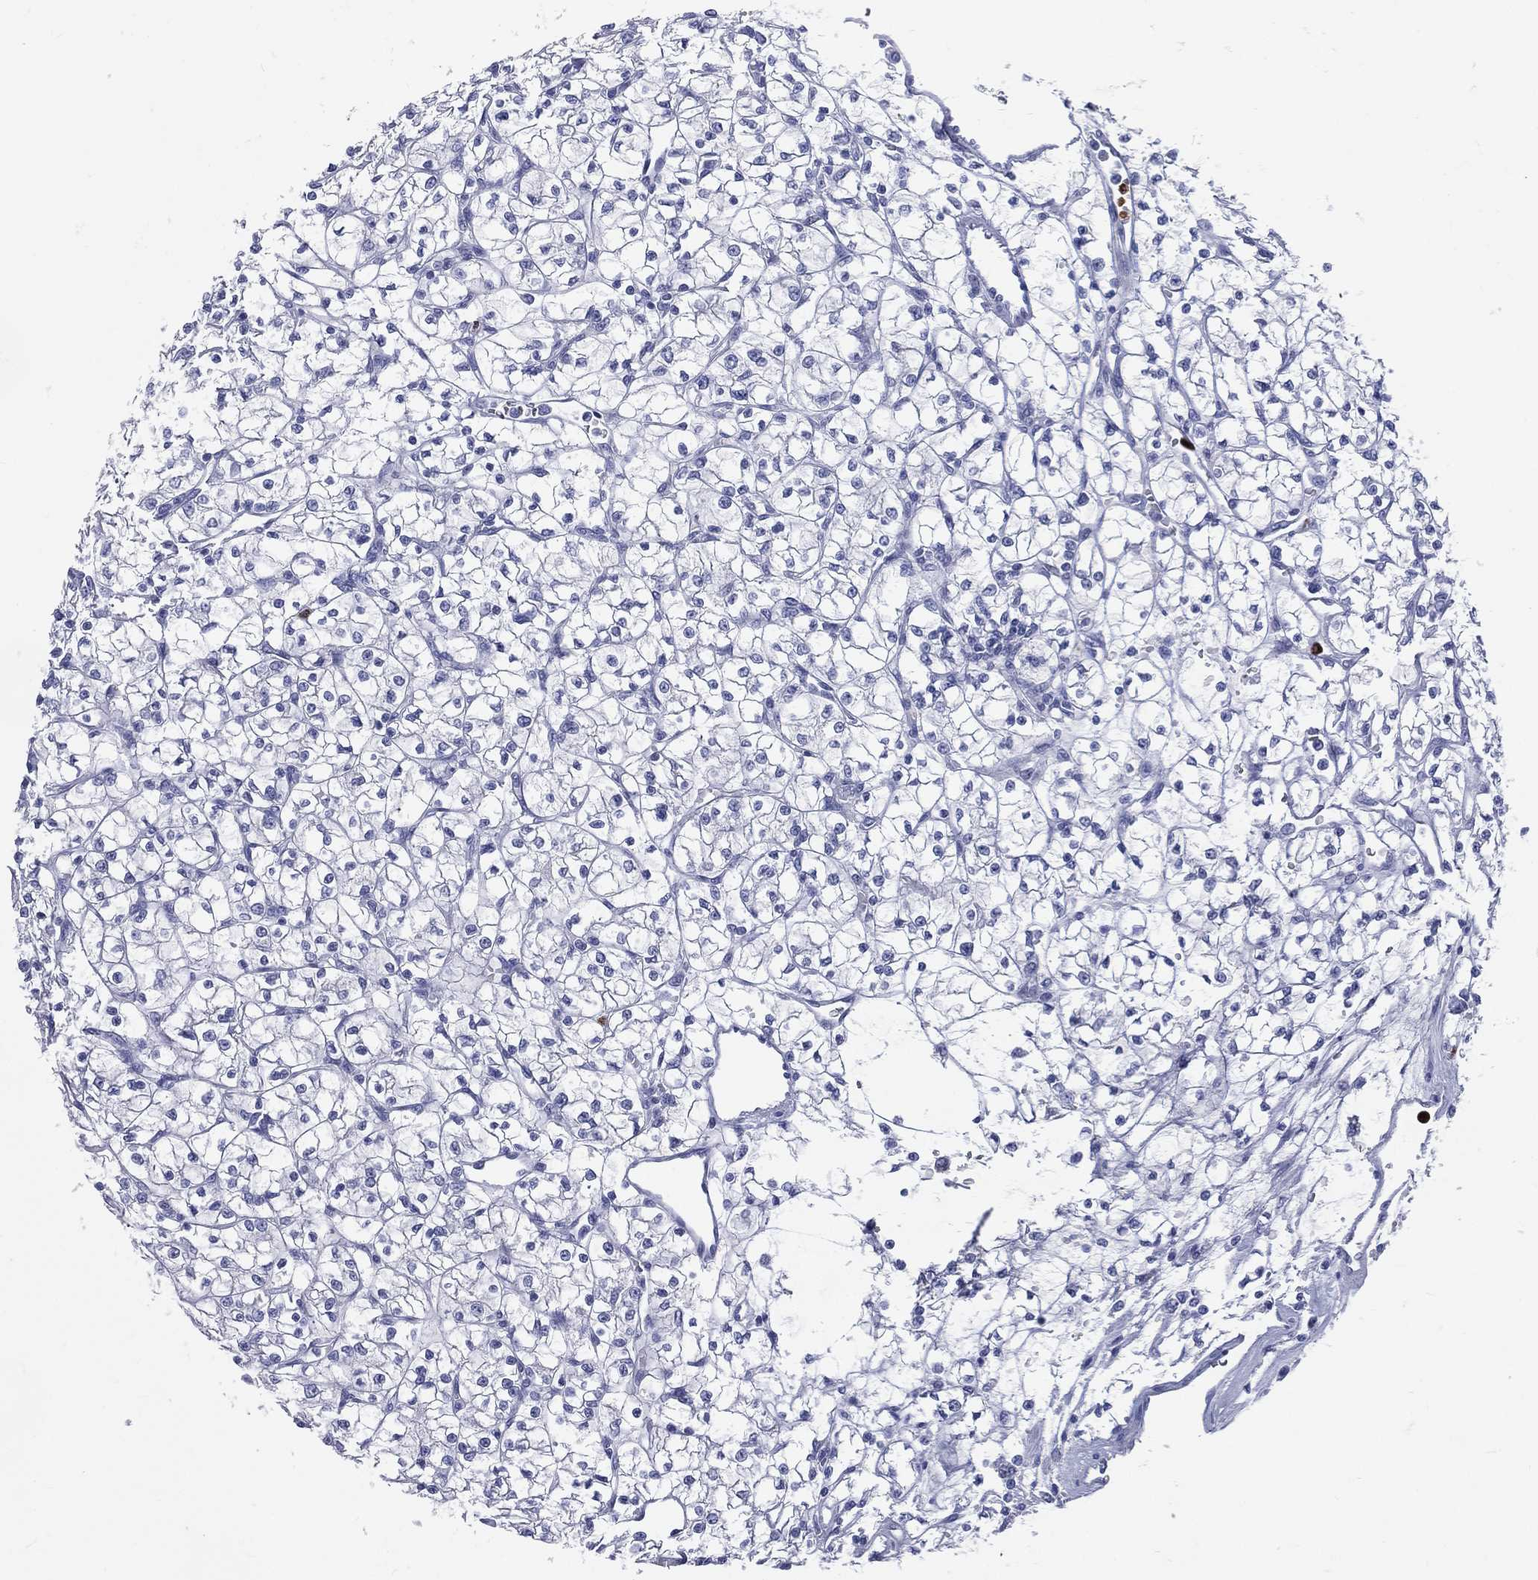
{"staining": {"intensity": "negative", "quantity": "none", "location": "none"}, "tissue": "renal cancer", "cell_type": "Tumor cells", "image_type": "cancer", "snomed": [{"axis": "morphology", "description": "Adenocarcinoma, NOS"}, {"axis": "topography", "description": "Kidney"}], "caption": "Immunohistochemical staining of renal cancer shows no significant positivity in tumor cells.", "gene": "PGLYRP1", "patient": {"sex": "female", "age": 64}}